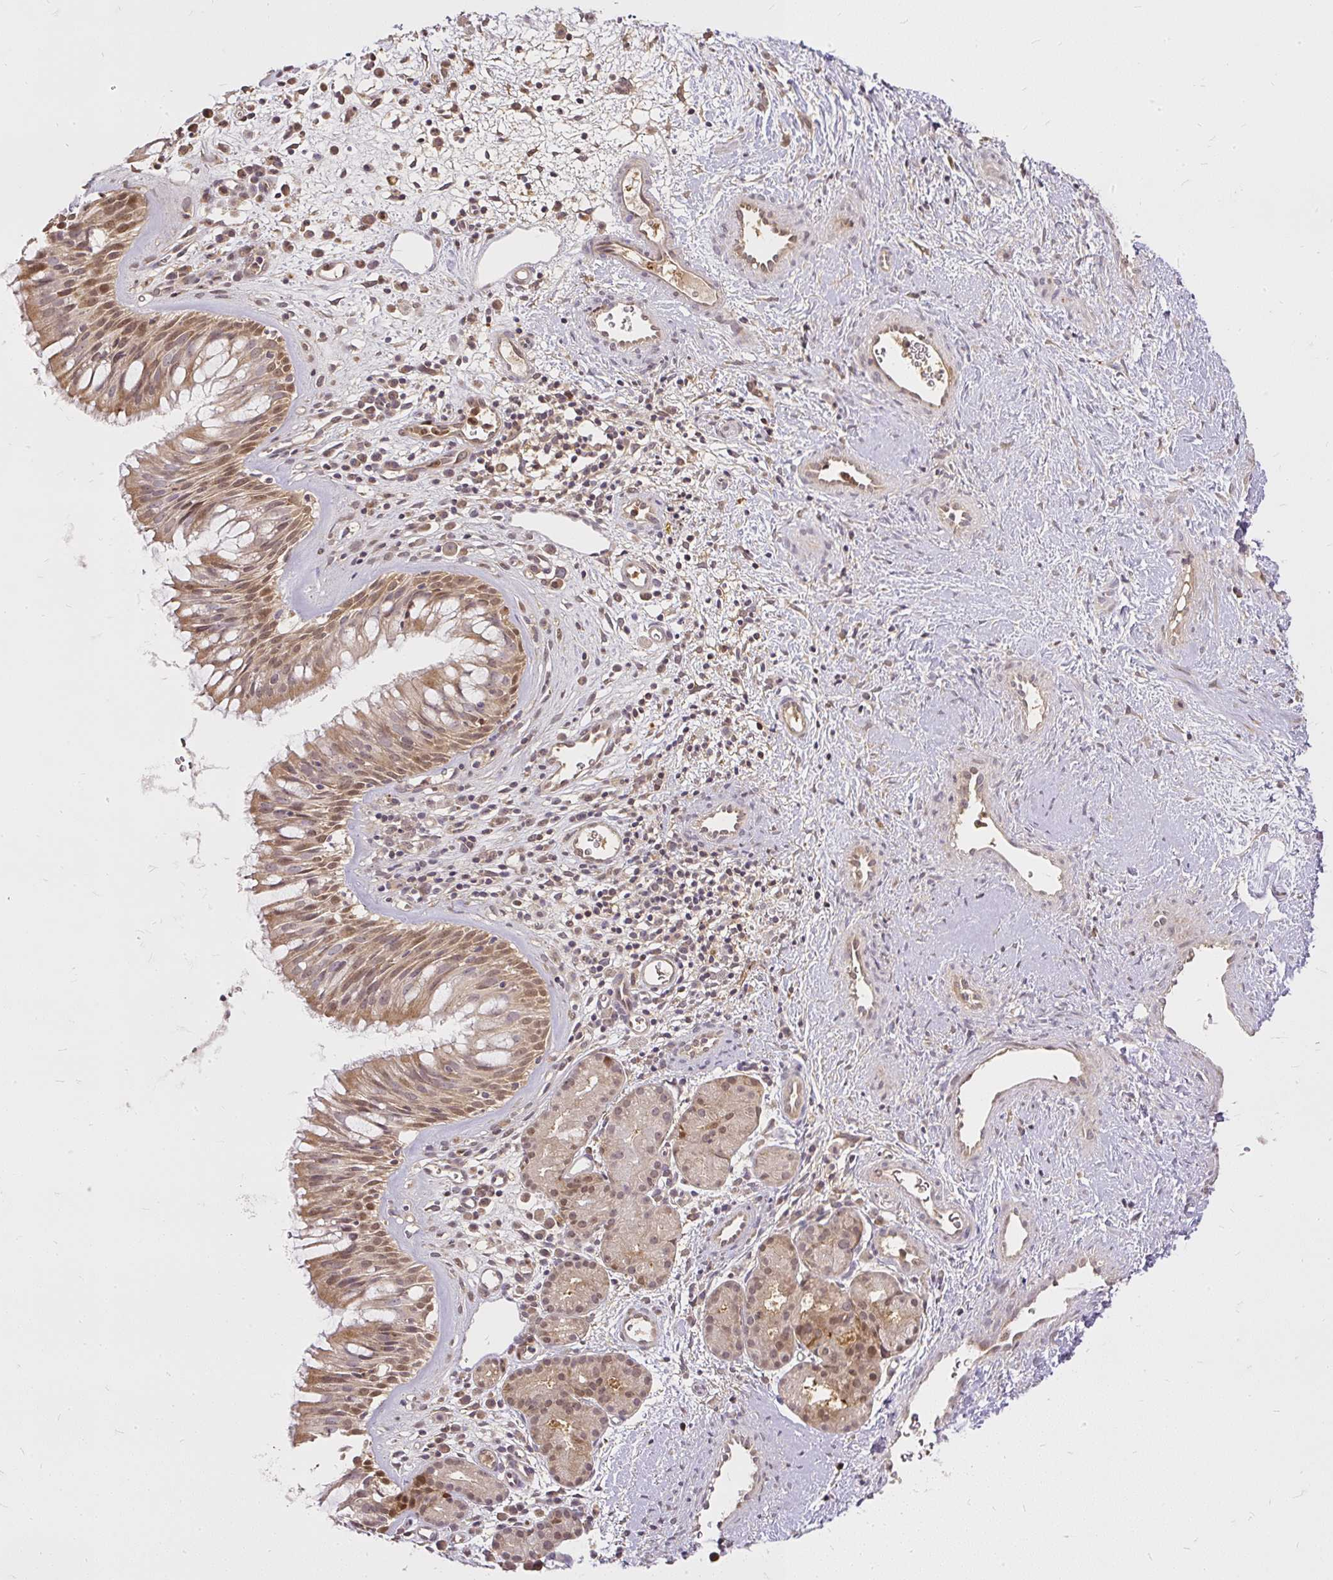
{"staining": {"intensity": "moderate", "quantity": ">75%", "location": "cytoplasmic/membranous,nuclear"}, "tissue": "nasopharynx", "cell_type": "Respiratory epithelial cells", "image_type": "normal", "snomed": [{"axis": "morphology", "description": "Normal tissue, NOS"}, {"axis": "topography", "description": "Nasopharynx"}], "caption": "The micrograph exhibits immunohistochemical staining of unremarkable nasopharynx. There is moderate cytoplasmic/membranous,nuclear staining is appreciated in approximately >75% of respiratory epithelial cells. Nuclei are stained in blue.", "gene": "AP5S1", "patient": {"sex": "male", "age": 65}}